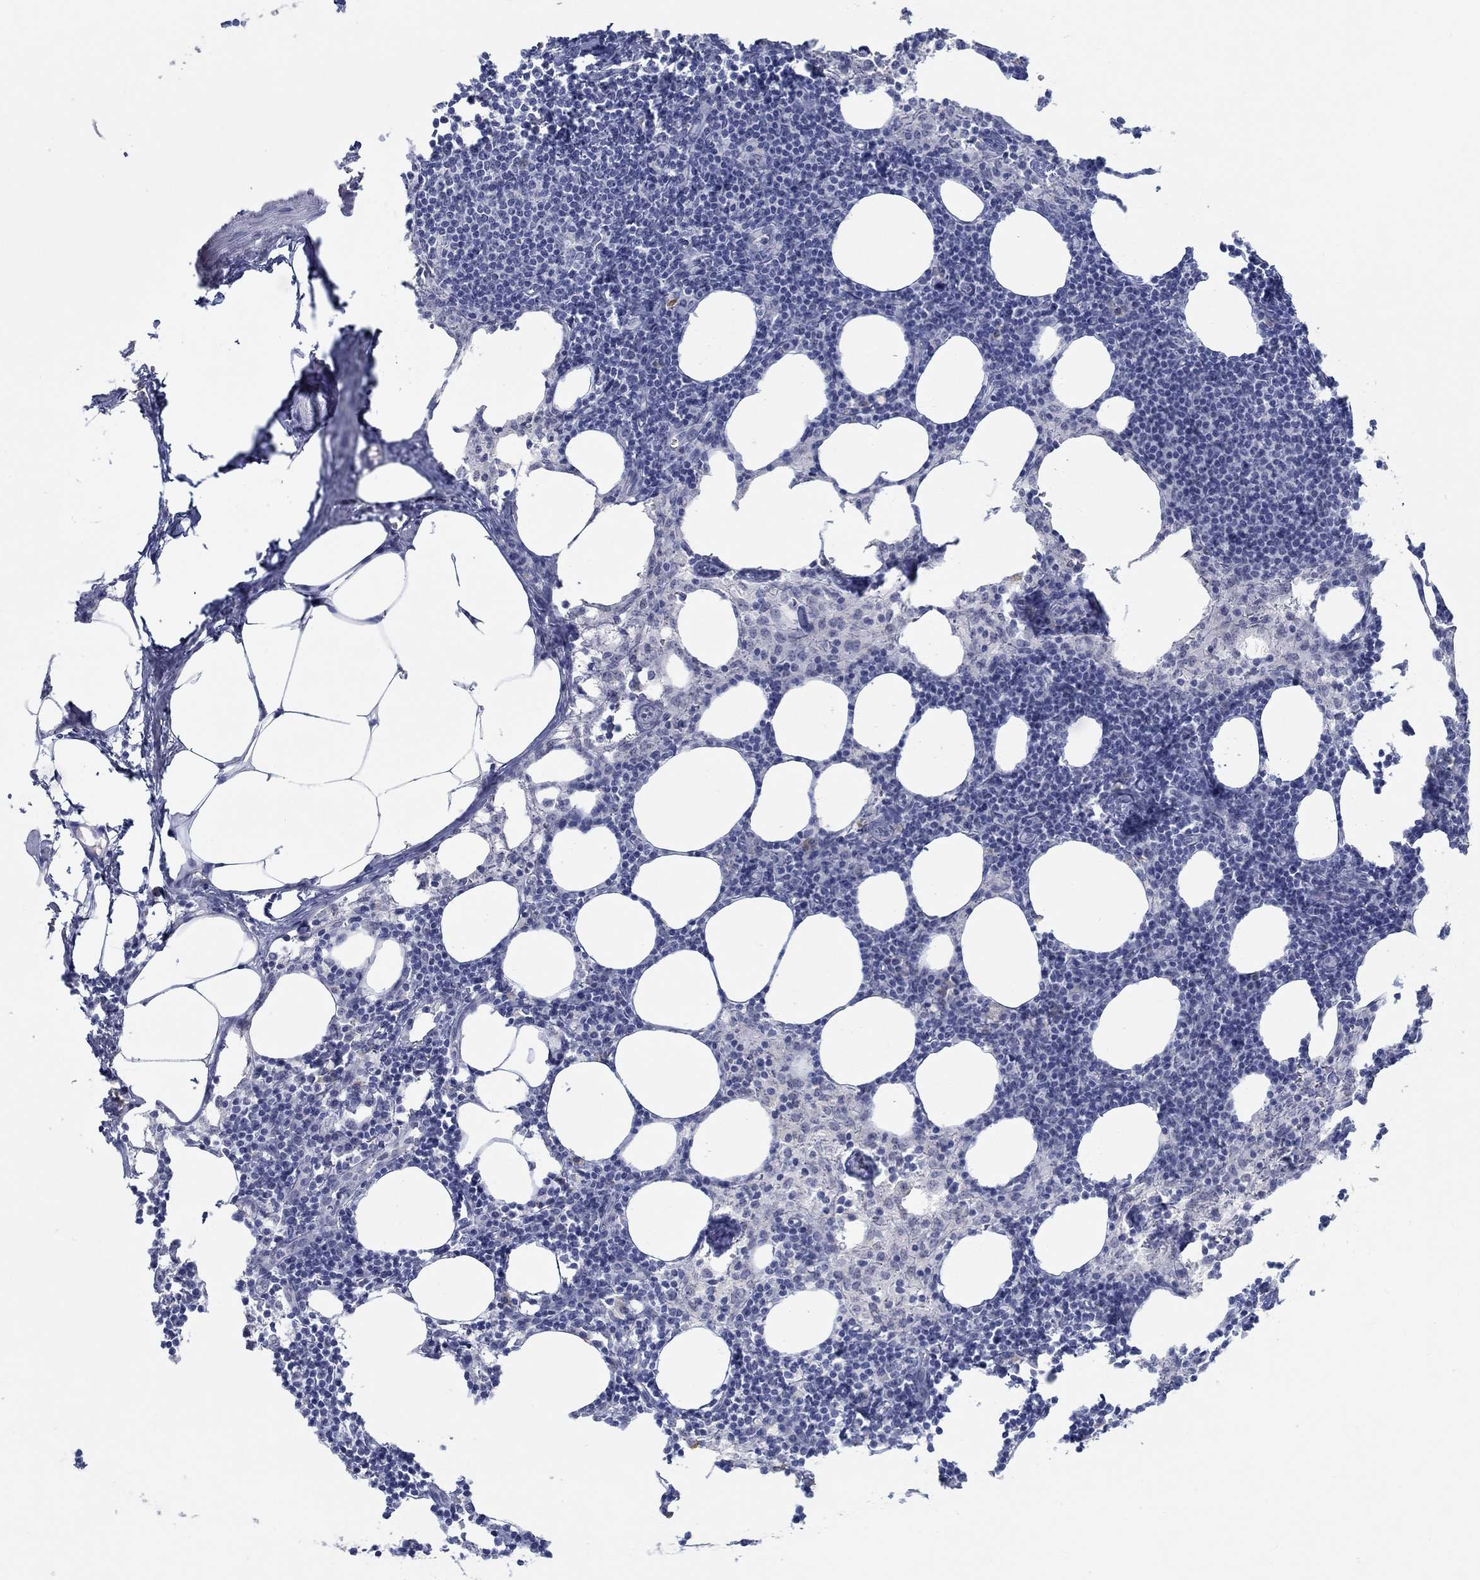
{"staining": {"intensity": "negative", "quantity": "none", "location": "none"}, "tissue": "lymph node", "cell_type": "Germinal center cells", "image_type": "normal", "snomed": [{"axis": "morphology", "description": "Normal tissue, NOS"}, {"axis": "topography", "description": "Lymph node"}], "caption": "There is no significant positivity in germinal center cells of lymph node. (Stains: DAB (3,3'-diaminobenzidine) IHC with hematoxylin counter stain, Microscopy: brightfield microscopy at high magnification).", "gene": "TEKT4", "patient": {"sex": "female", "age": 52}}